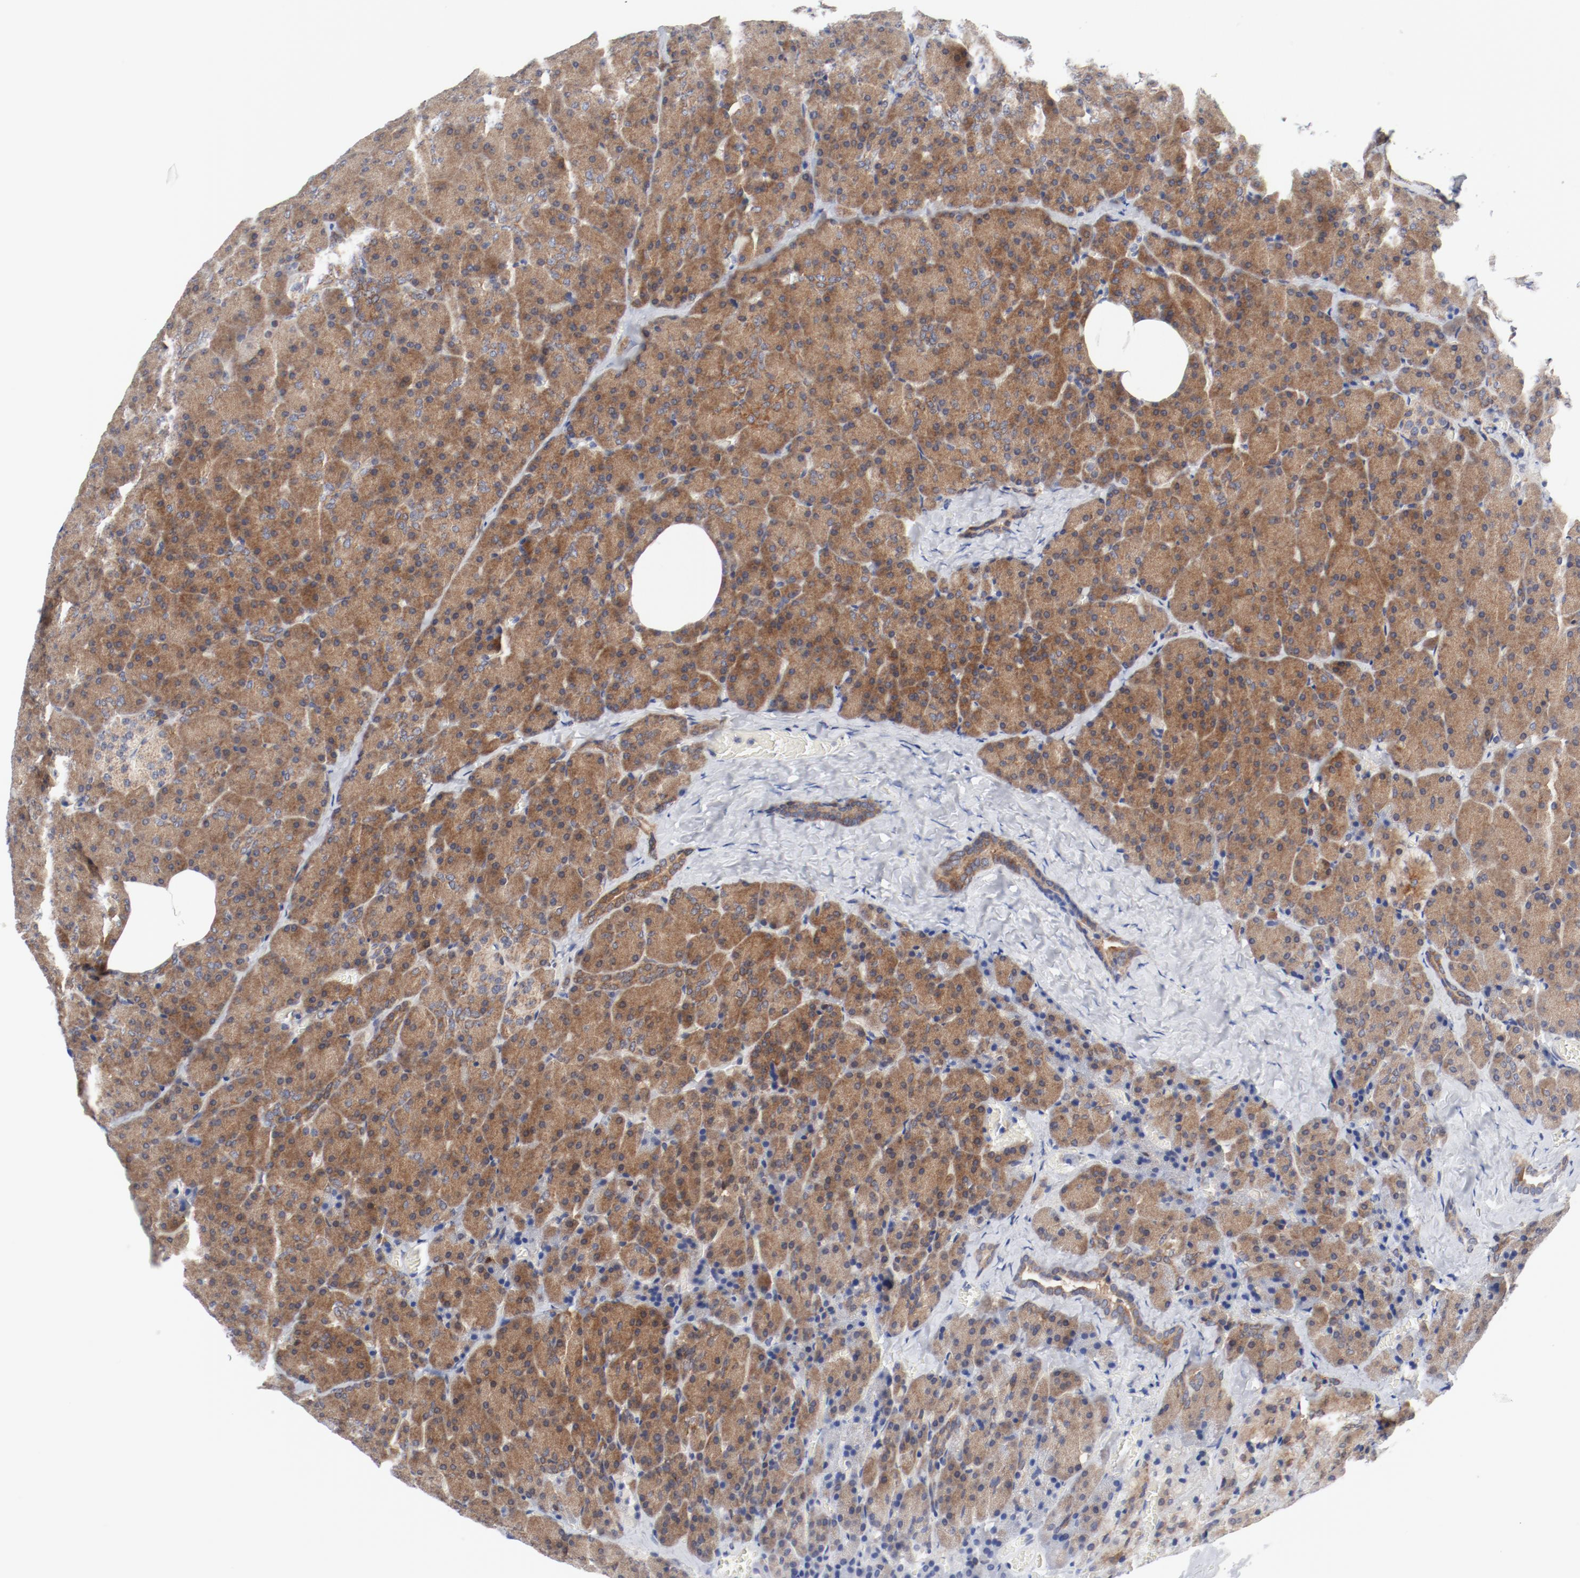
{"staining": {"intensity": "strong", "quantity": ">75%", "location": "cytoplasmic/membranous"}, "tissue": "carcinoid", "cell_type": "Tumor cells", "image_type": "cancer", "snomed": [{"axis": "morphology", "description": "Normal tissue, NOS"}, {"axis": "morphology", "description": "Carcinoid, malignant, NOS"}, {"axis": "topography", "description": "Pancreas"}], "caption": "DAB (3,3'-diaminobenzidine) immunohistochemical staining of human carcinoid (malignant) demonstrates strong cytoplasmic/membranous protein positivity in about >75% of tumor cells.", "gene": "BAD", "patient": {"sex": "female", "age": 35}}